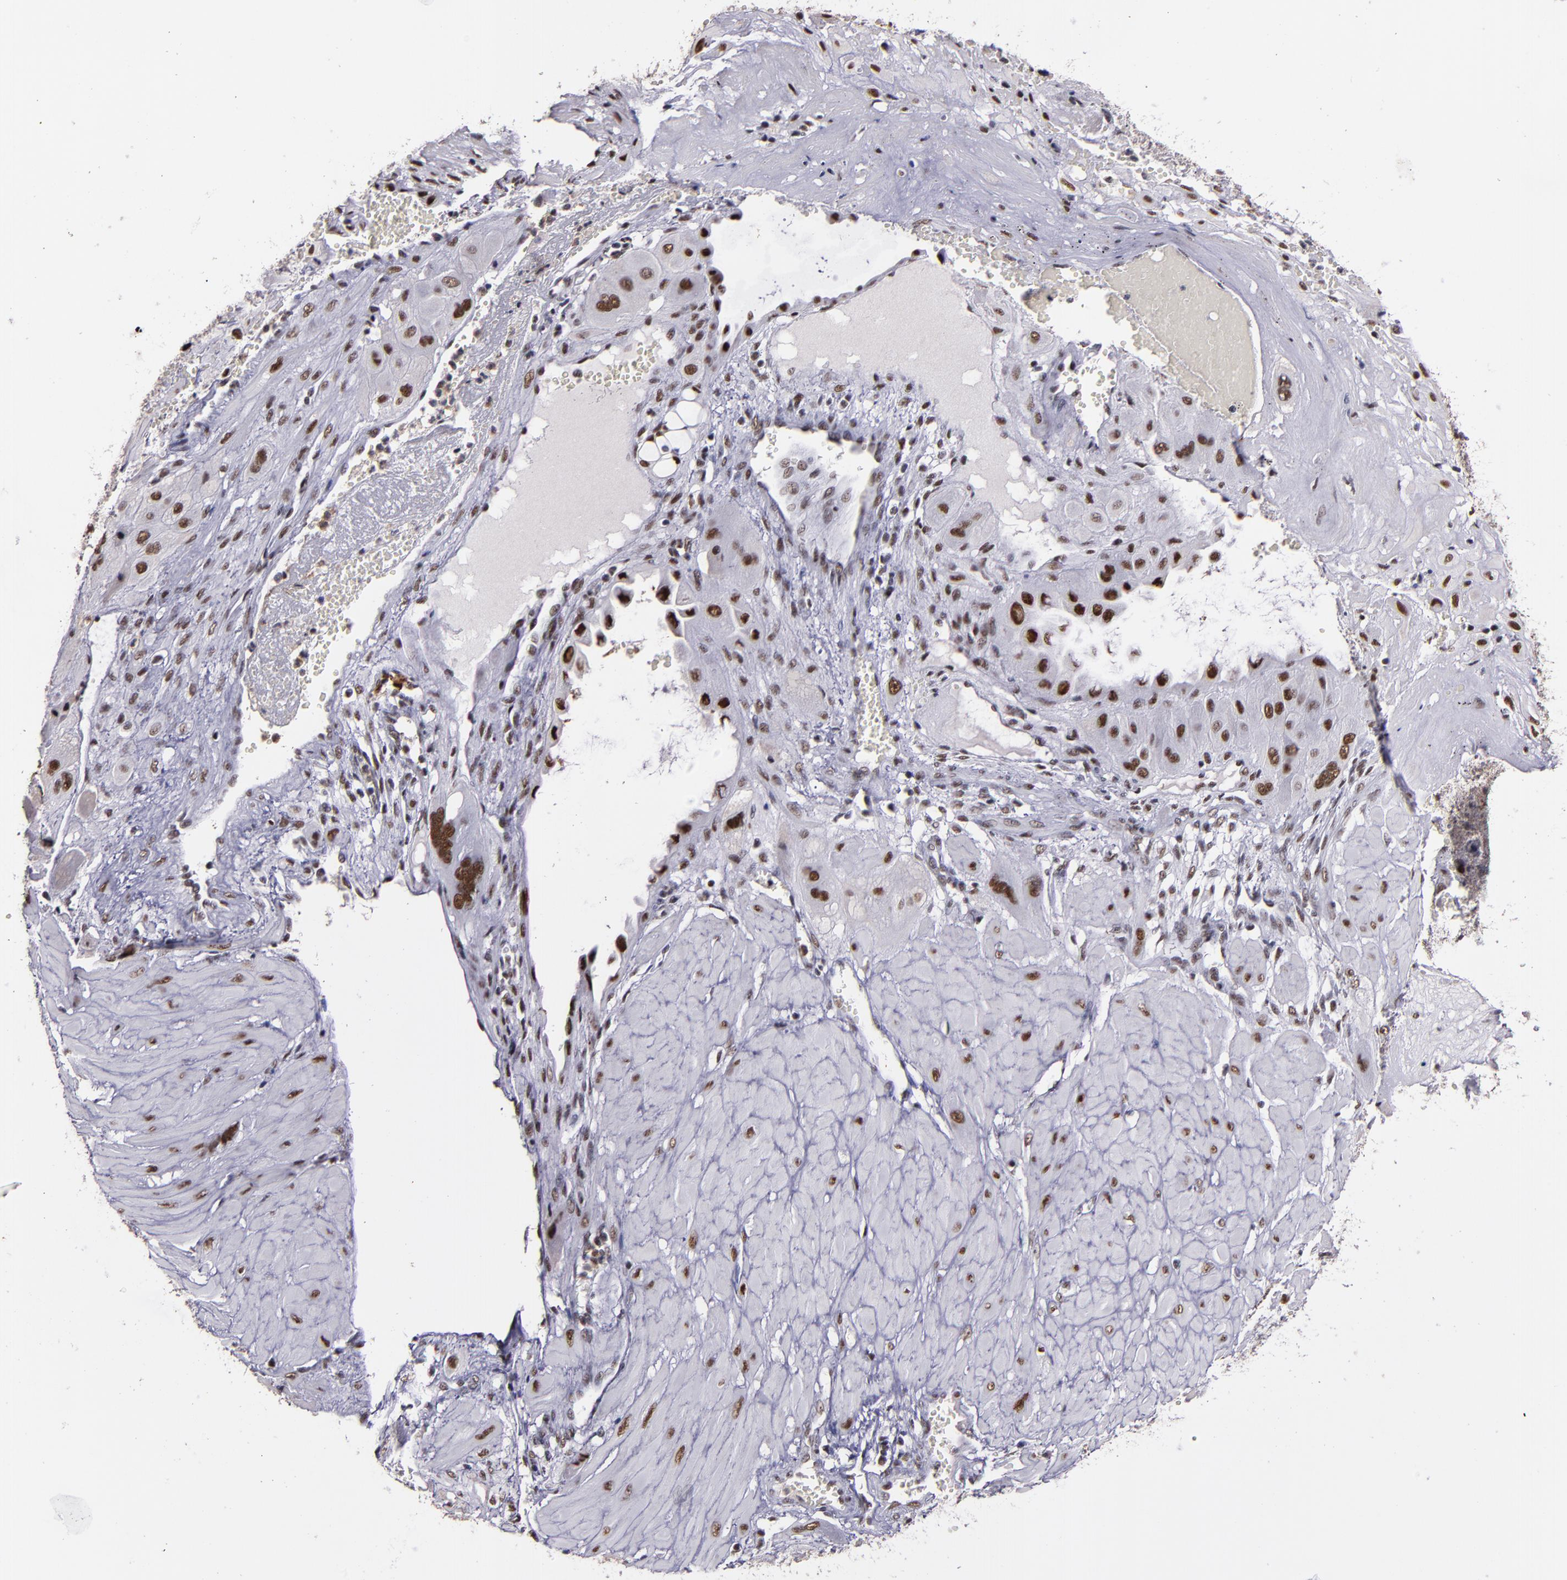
{"staining": {"intensity": "strong", "quantity": ">75%", "location": "nuclear"}, "tissue": "cervical cancer", "cell_type": "Tumor cells", "image_type": "cancer", "snomed": [{"axis": "morphology", "description": "Squamous cell carcinoma, NOS"}, {"axis": "topography", "description": "Cervix"}], "caption": "Squamous cell carcinoma (cervical) tissue demonstrates strong nuclear staining in approximately >75% of tumor cells, visualized by immunohistochemistry.", "gene": "PPP4R3A", "patient": {"sex": "female", "age": 34}}